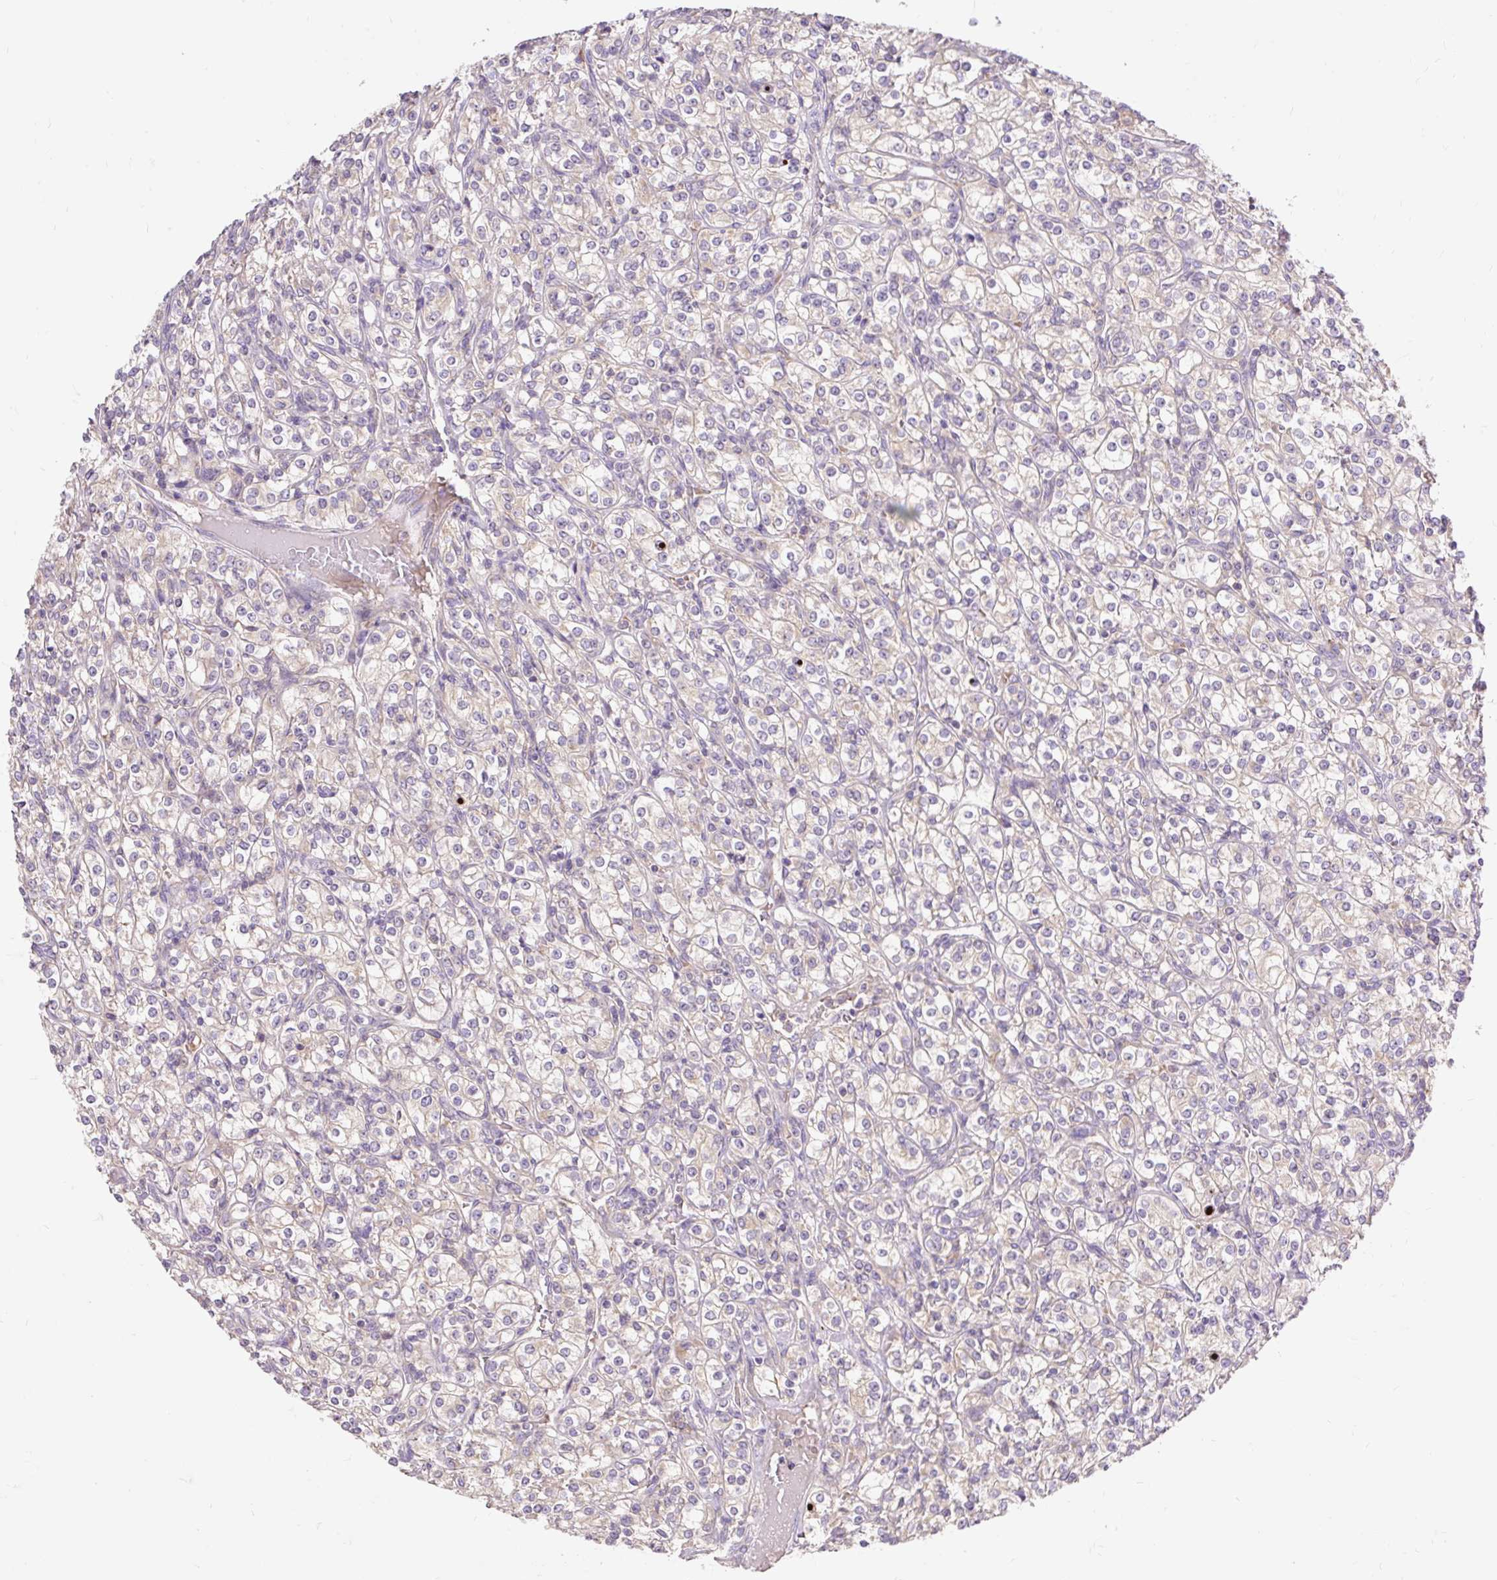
{"staining": {"intensity": "negative", "quantity": "none", "location": "none"}, "tissue": "renal cancer", "cell_type": "Tumor cells", "image_type": "cancer", "snomed": [{"axis": "morphology", "description": "Adenocarcinoma, NOS"}, {"axis": "topography", "description": "Kidney"}], "caption": "An IHC image of renal cancer is shown. There is no staining in tumor cells of renal cancer.", "gene": "SEC63", "patient": {"sex": "male", "age": 77}}